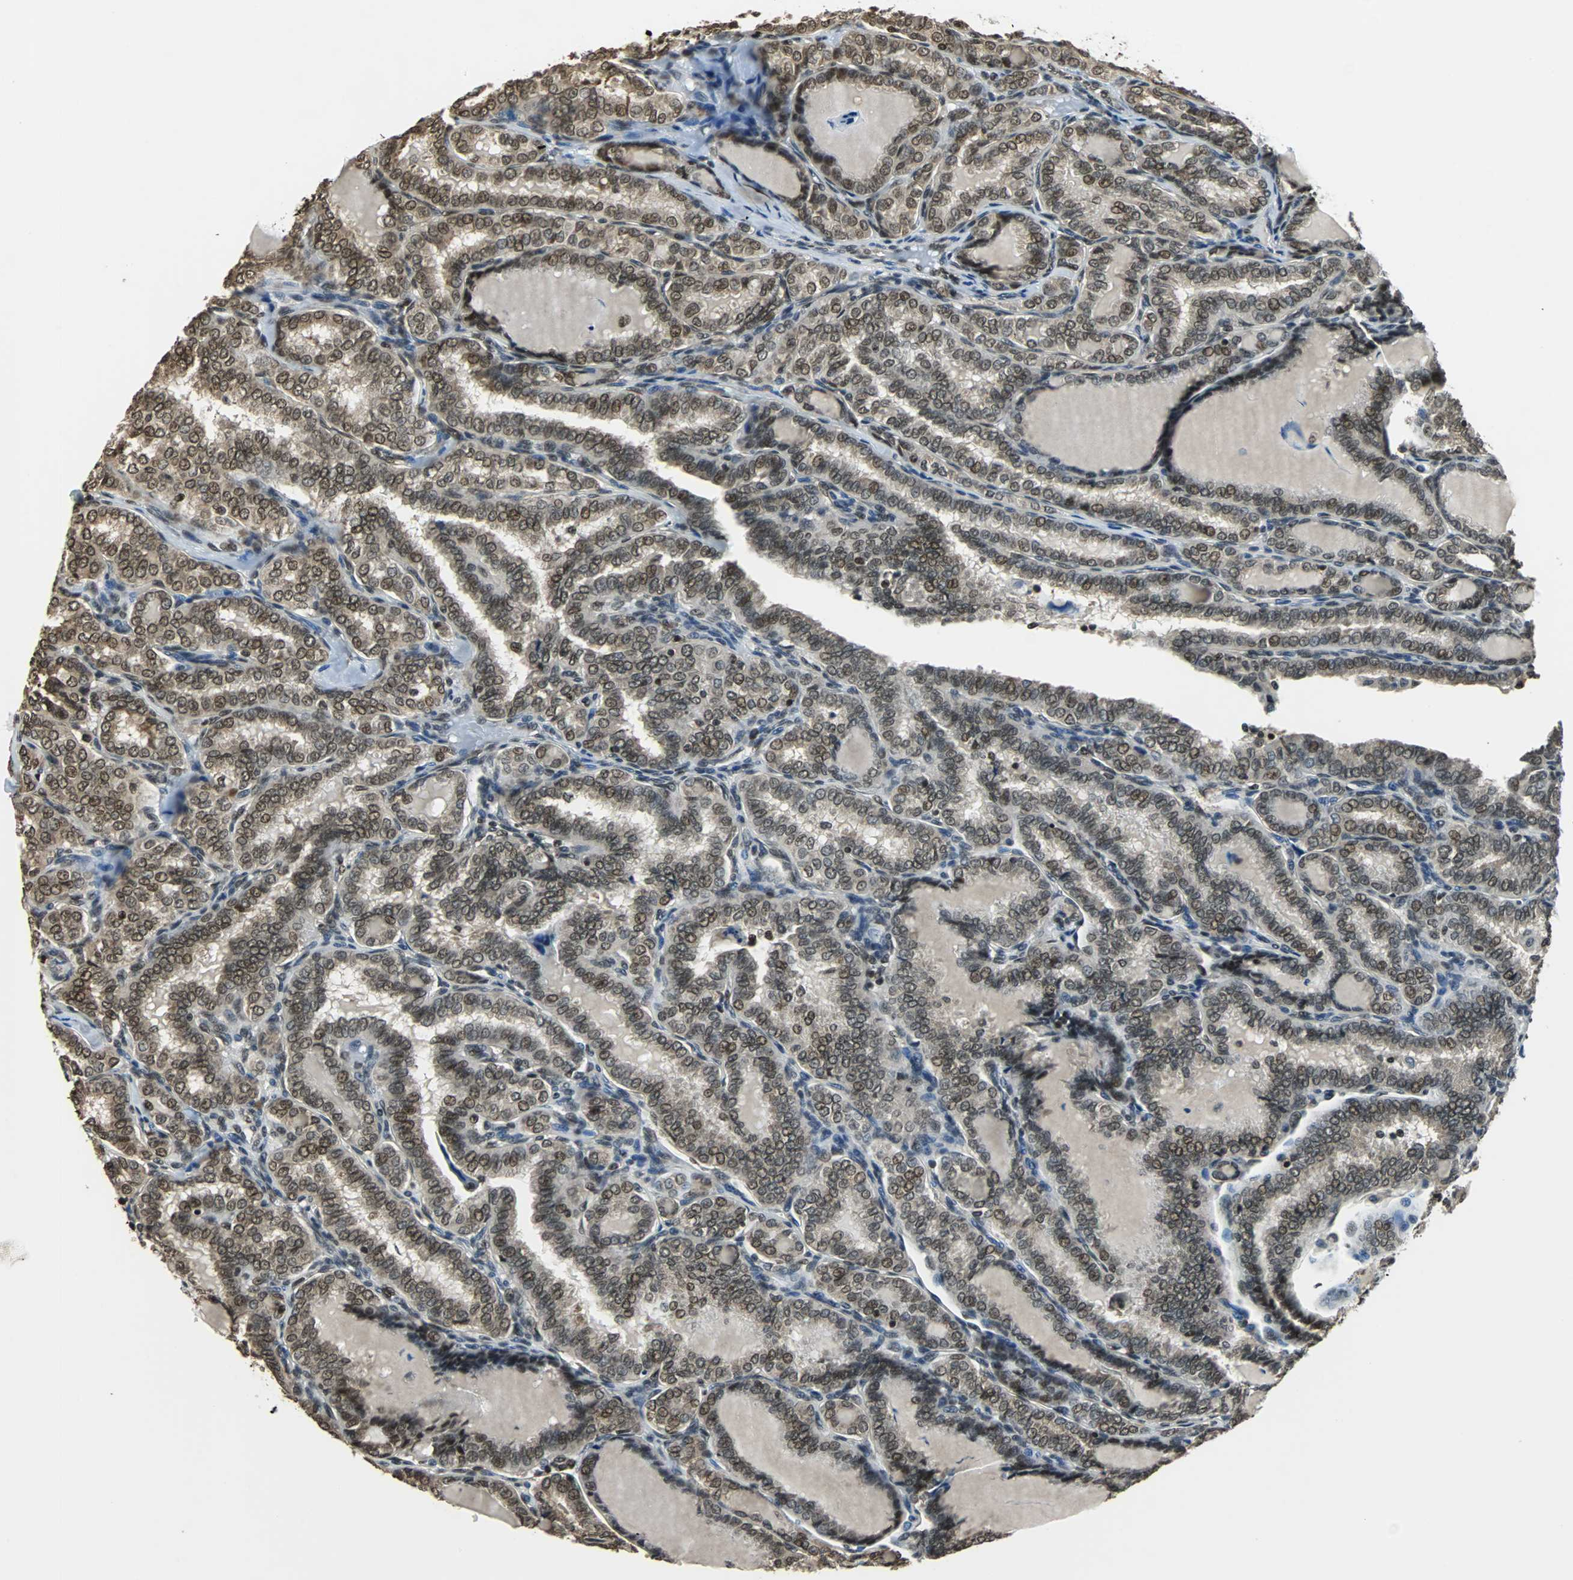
{"staining": {"intensity": "strong", "quantity": ">75%", "location": "nuclear"}, "tissue": "thyroid cancer", "cell_type": "Tumor cells", "image_type": "cancer", "snomed": [{"axis": "morphology", "description": "Papillary adenocarcinoma, NOS"}, {"axis": "topography", "description": "Thyroid gland"}], "caption": "Thyroid cancer (papillary adenocarcinoma) stained with a protein marker exhibits strong staining in tumor cells.", "gene": "REST", "patient": {"sex": "female", "age": 30}}